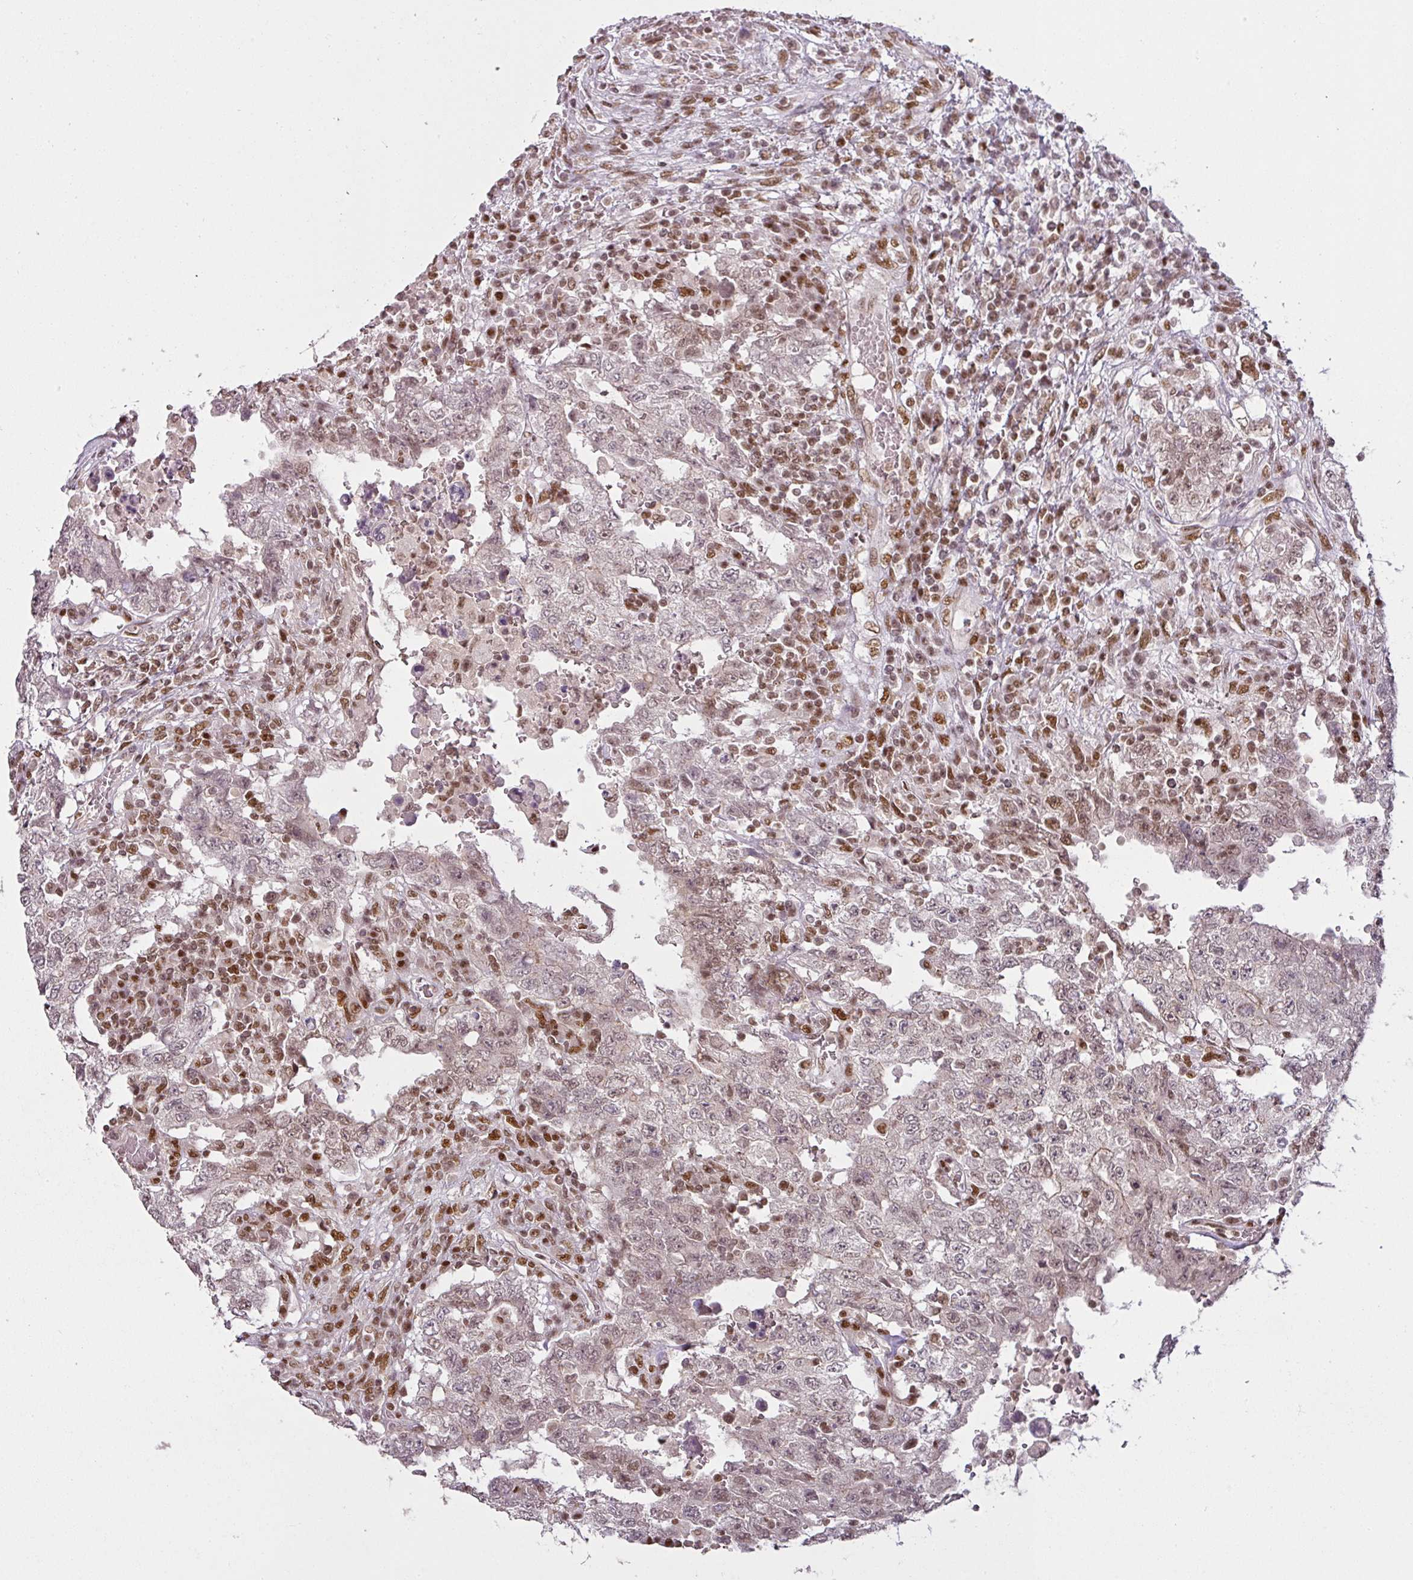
{"staining": {"intensity": "weak", "quantity": "25%-75%", "location": "nuclear"}, "tissue": "testis cancer", "cell_type": "Tumor cells", "image_type": "cancer", "snomed": [{"axis": "morphology", "description": "Carcinoma, Embryonal, NOS"}, {"axis": "topography", "description": "Testis"}], "caption": "A histopathology image of human testis cancer (embryonal carcinoma) stained for a protein reveals weak nuclear brown staining in tumor cells. The protein of interest is shown in brown color, while the nuclei are stained blue.", "gene": "GPRIN2", "patient": {"sex": "male", "age": 26}}